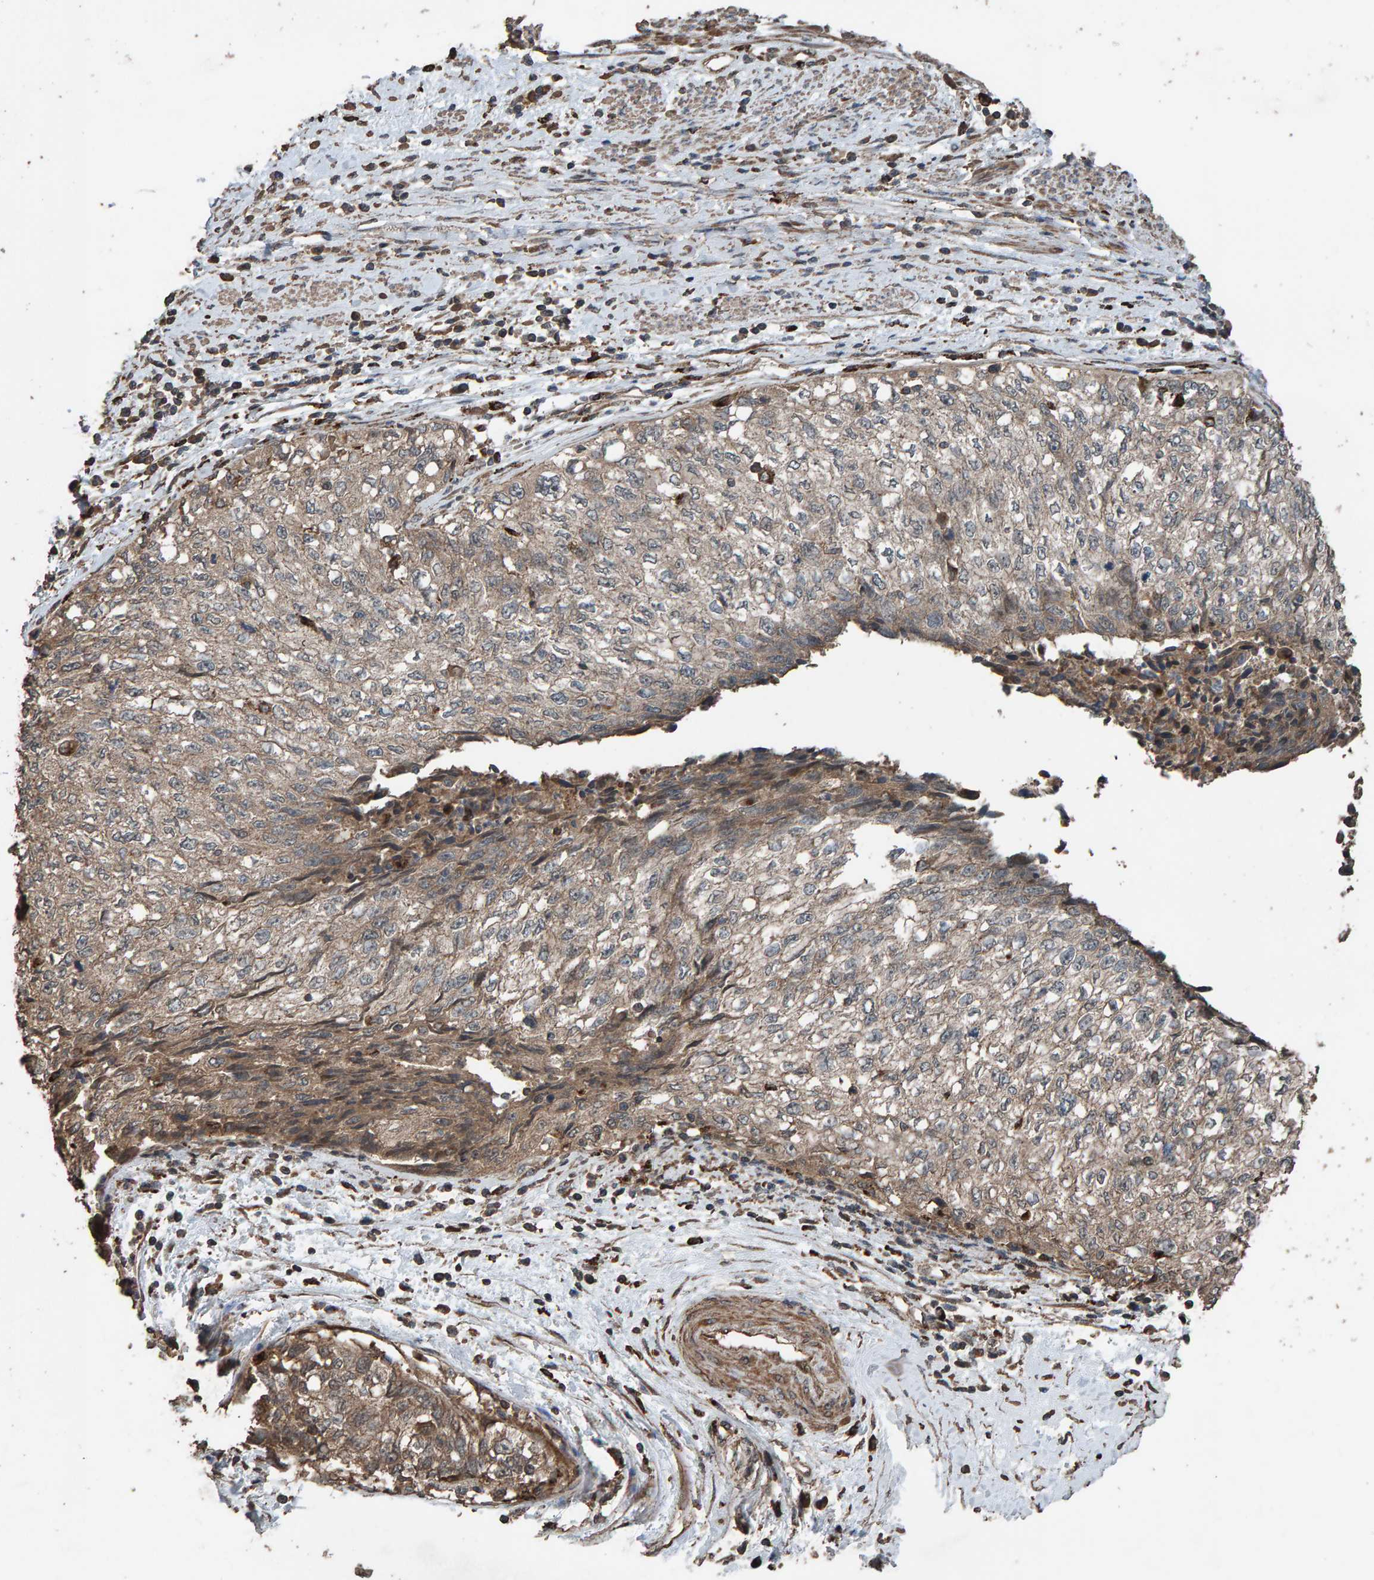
{"staining": {"intensity": "moderate", "quantity": ">75%", "location": "cytoplasmic/membranous"}, "tissue": "cervical cancer", "cell_type": "Tumor cells", "image_type": "cancer", "snomed": [{"axis": "morphology", "description": "Squamous cell carcinoma, NOS"}, {"axis": "topography", "description": "Cervix"}], "caption": "An immunohistochemistry (IHC) histopathology image of neoplastic tissue is shown. Protein staining in brown labels moderate cytoplasmic/membranous positivity in cervical cancer (squamous cell carcinoma) within tumor cells.", "gene": "DUS1L", "patient": {"sex": "female", "age": 57}}